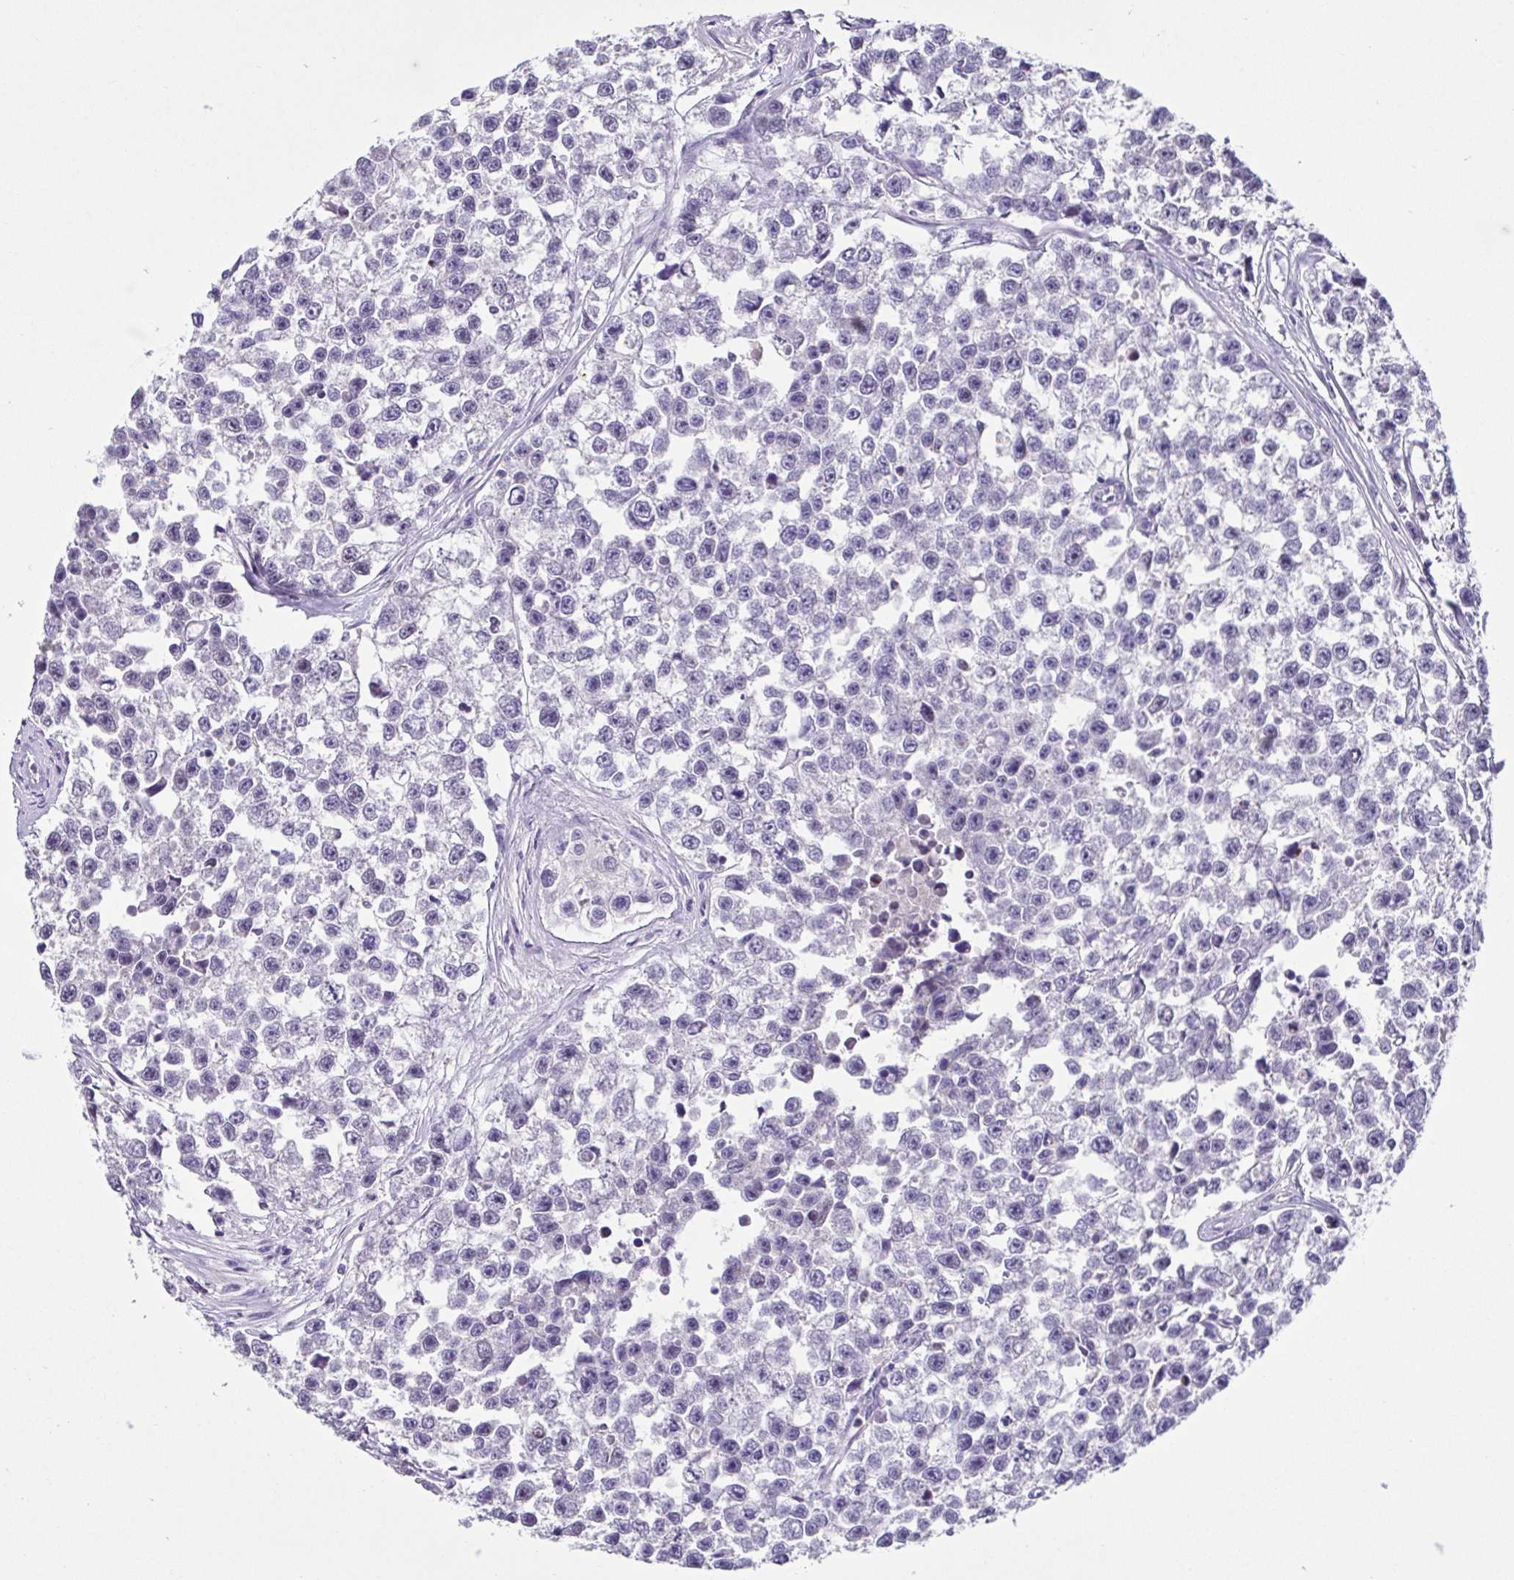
{"staining": {"intensity": "negative", "quantity": "none", "location": "none"}, "tissue": "testis cancer", "cell_type": "Tumor cells", "image_type": "cancer", "snomed": [{"axis": "morphology", "description": "Seminoma, NOS"}, {"axis": "topography", "description": "Testis"}], "caption": "DAB immunohistochemical staining of testis cancer displays no significant expression in tumor cells. (DAB immunohistochemistry (IHC), high magnification).", "gene": "ACTRT3", "patient": {"sex": "male", "age": 26}}